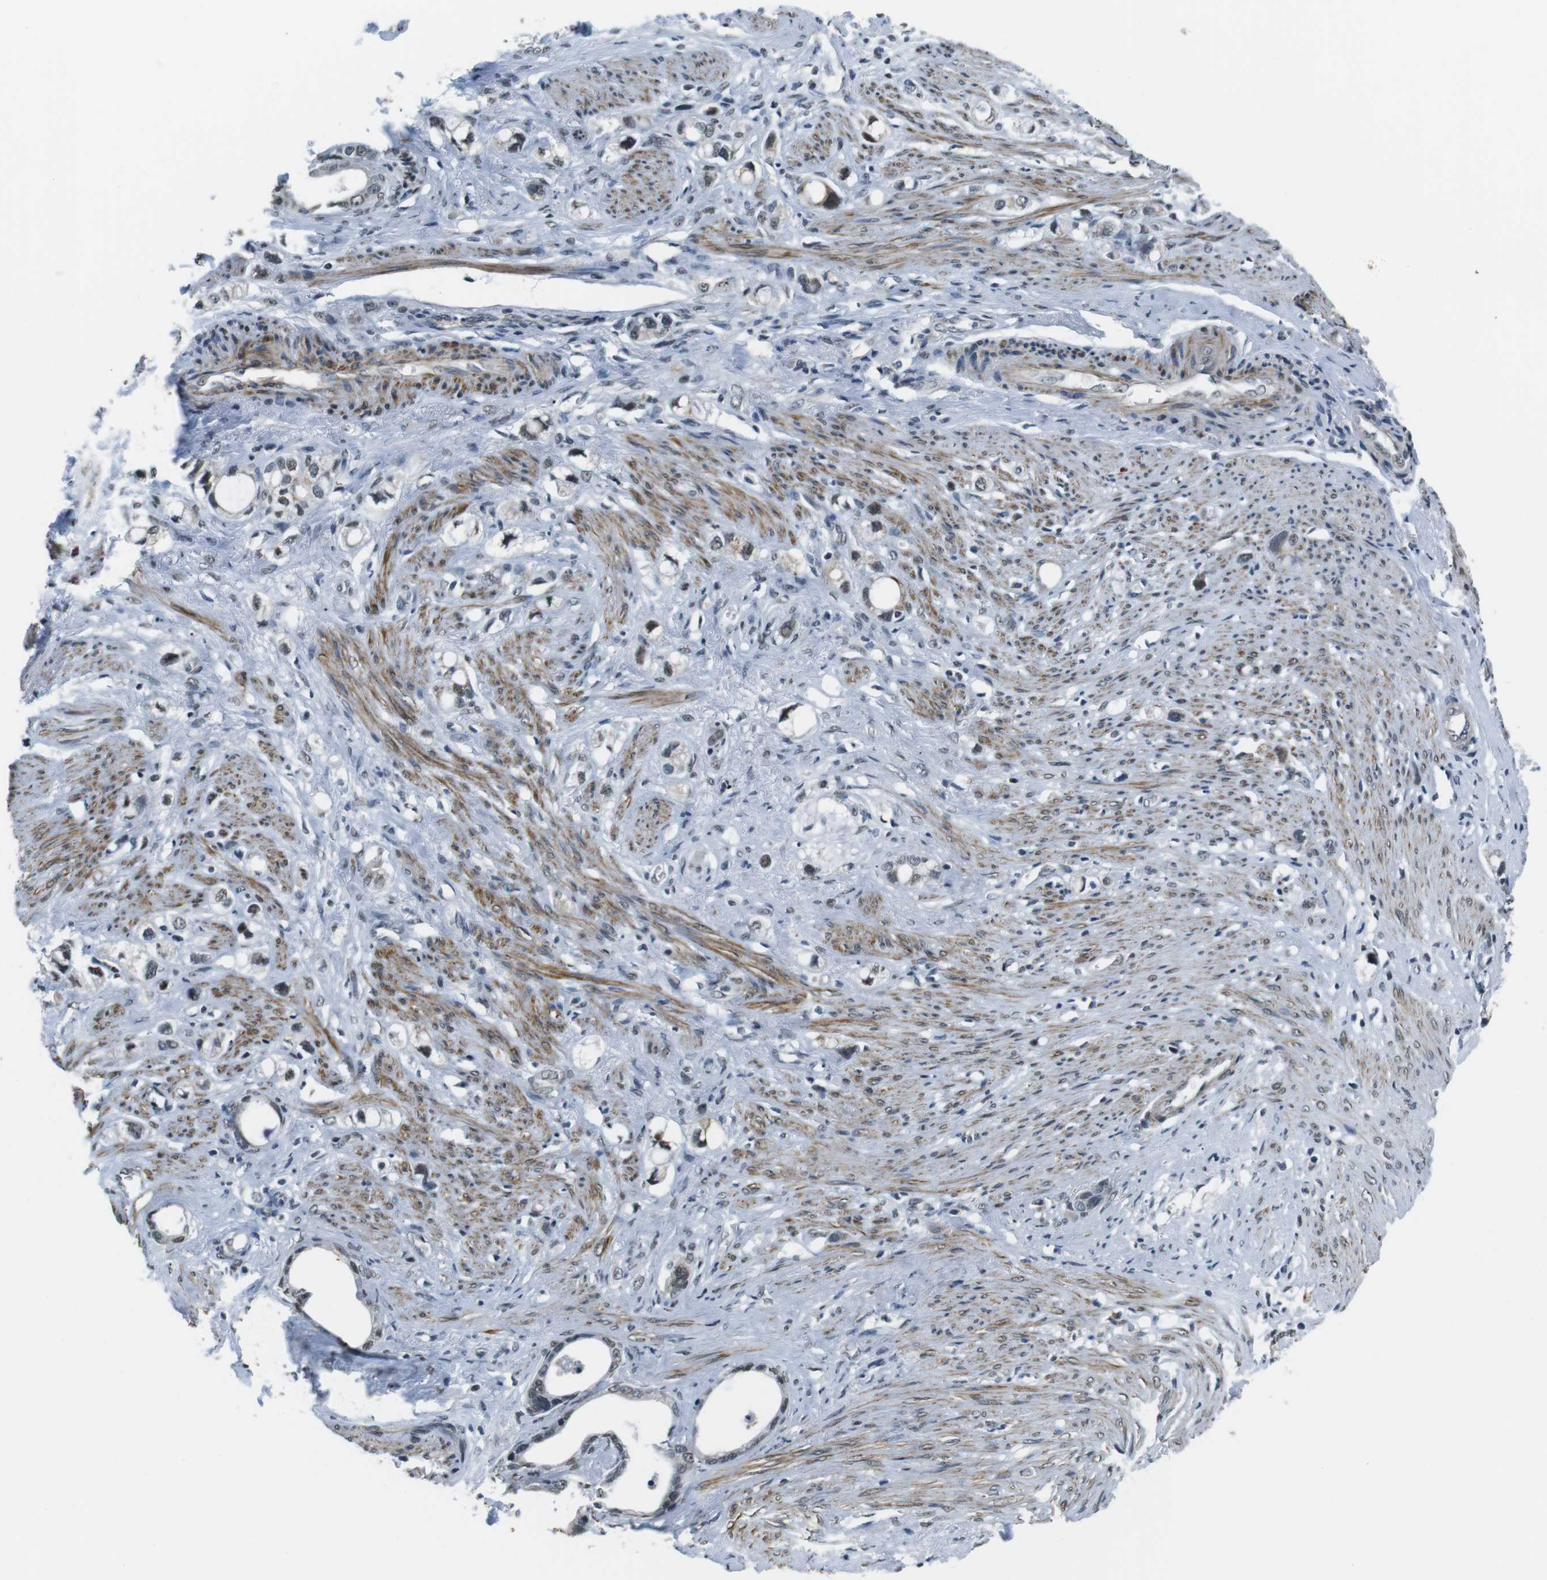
{"staining": {"intensity": "weak", "quantity": "<25%", "location": "nuclear"}, "tissue": "stomach cancer", "cell_type": "Tumor cells", "image_type": "cancer", "snomed": [{"axis": "morphology", "description": "Adenocarcinoma, NOS"}, {"axis": "topography", "description": "Stomach"}], "caption": "High power microscopy image of an IHC image of stomach cancer, revealing no significant positivity in tumor cells.", "gene": "USP7", "patient": {"sex": "female", "age": 75}}